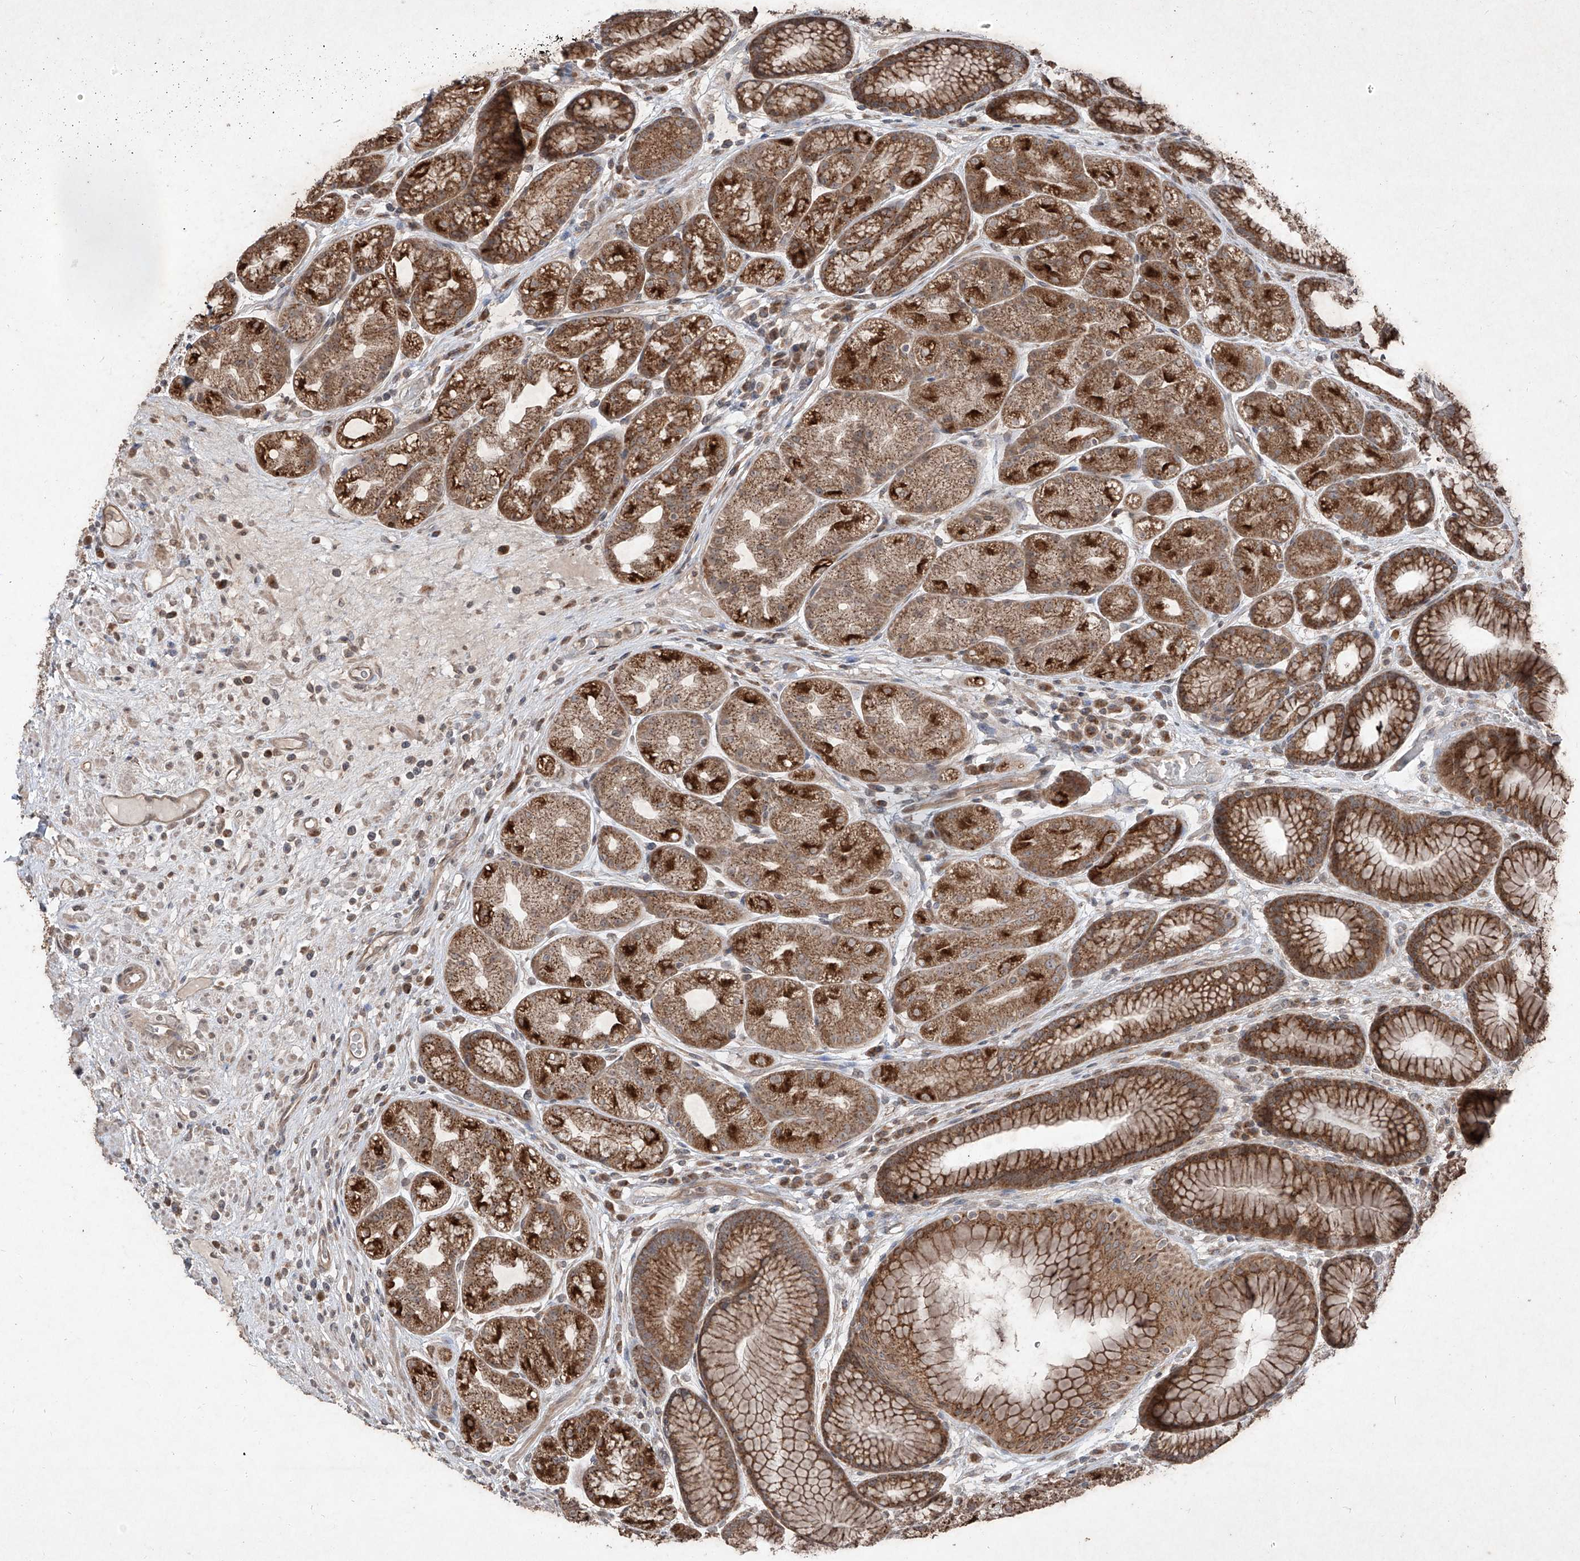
{"staining": {"intensity": "strong", "quantity": ">75%", "location": "cytoplasmic/membranous"}, "tissue": "stomach", "cell_type": "Glandular cells", "image_type": "normal", "snomed": [{"axis": "morphology", "description": "Normal tissue, NOS"}, {"axis": "topography", "description": "Stomach"}], "caption": "Protein expression by immunohistochemistry (IHC) displays strong cytoplasmic/membranous positivity in approximately >75% of glandular cells in normal stomach.", "gene": "ABCD3", "patient": {"sex": "male", "age": 57}}